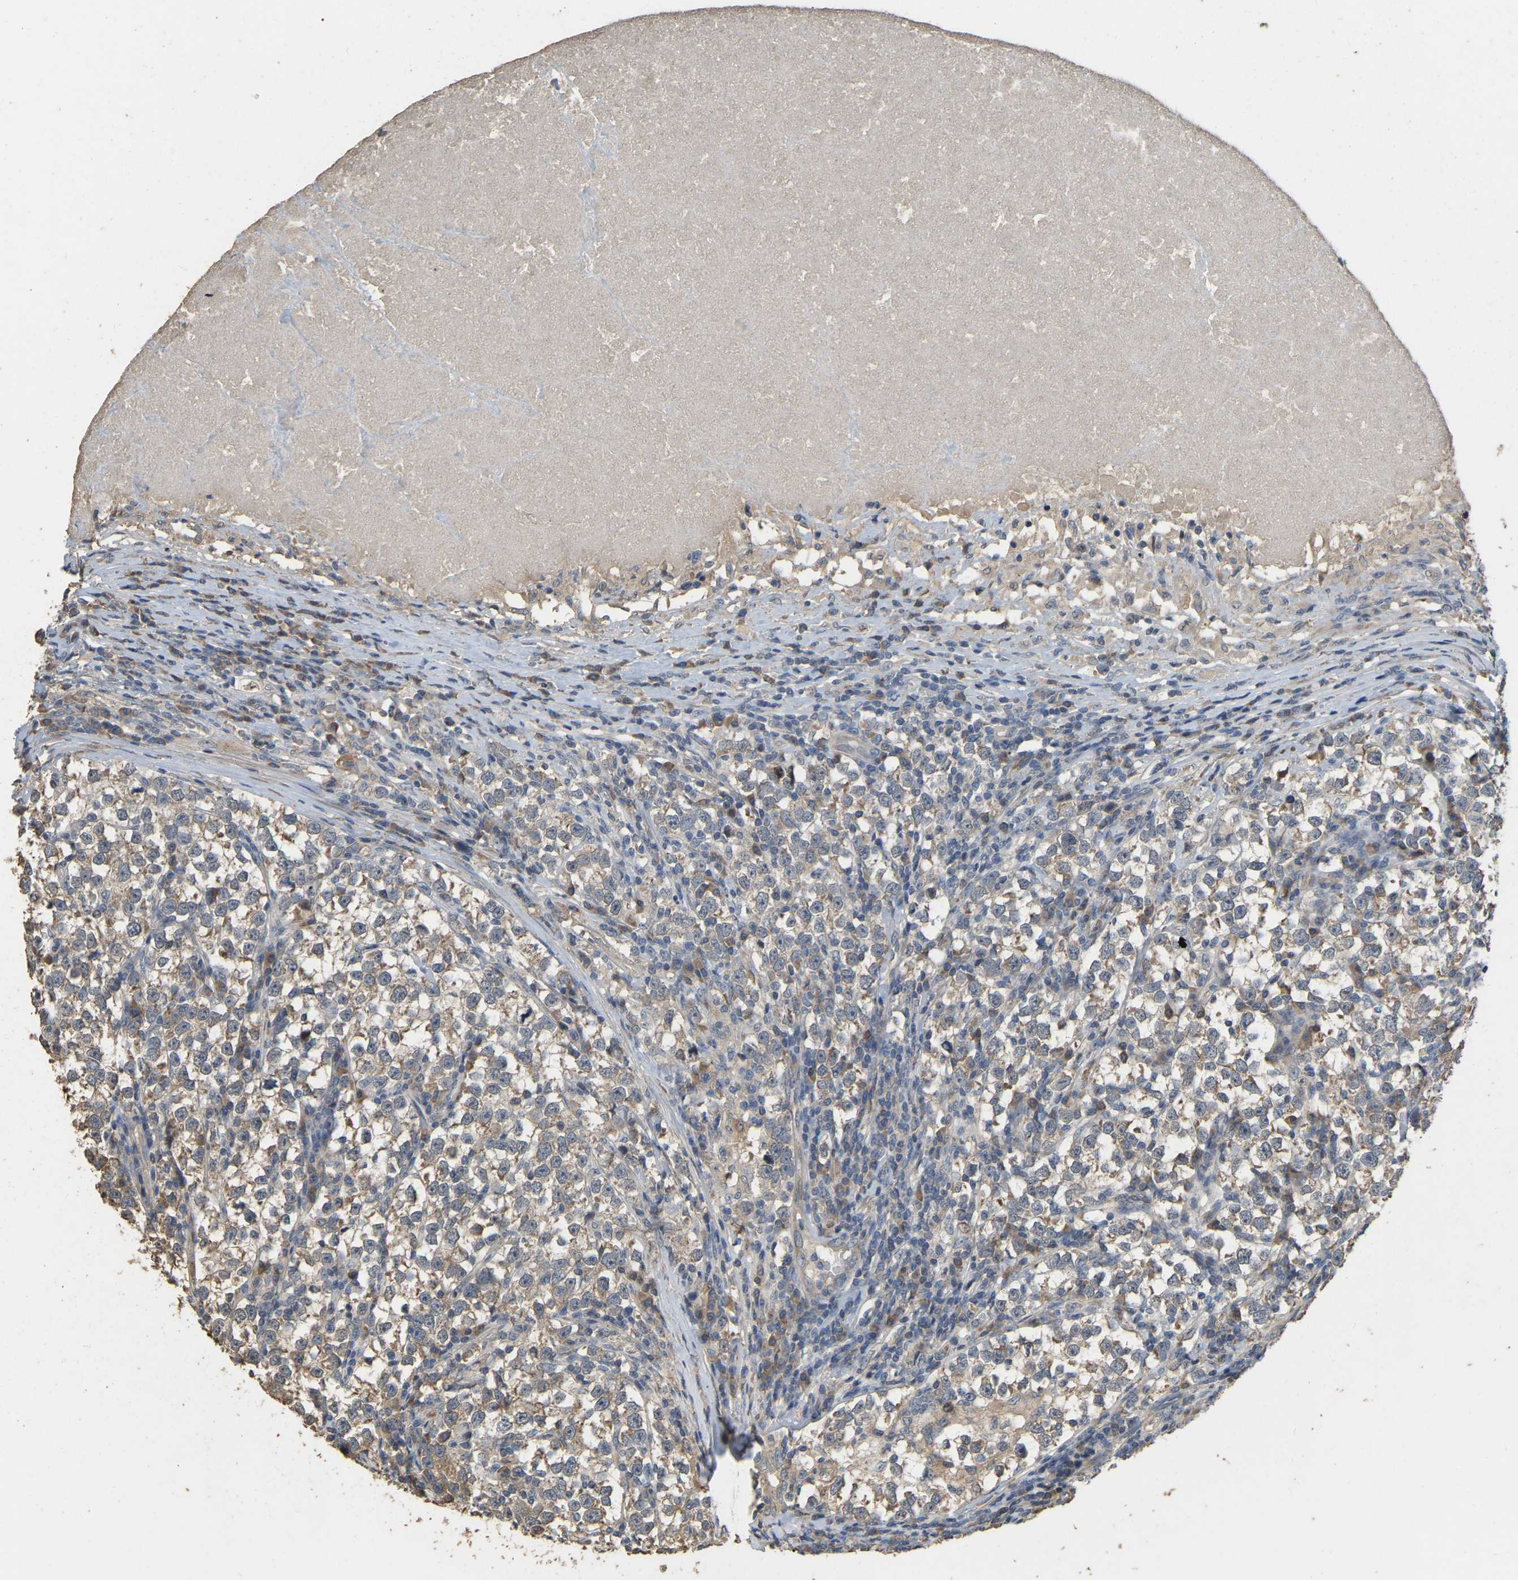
{"staining": {"intensity": "weak", "quantity": ">75%", "location": "cytoplasmic/membranous"}, "tissue": "testis cancer", "cell_type": "Tumor cells", "image_type": "cancer", "snomed": [{"axis": "morphology", "description": "Normal tissue, NOS"}, {"axis": "morphology", "description": "Seminoma, NOS"}, {"axis": "topography", "description": "Testis"}], "caption": "A low amount of weak cytoplasmic/membranous staining is appreciated in about >75% of tumor cells in testis cancer tissue. The staining was performed using DAB to visualize the protein expression in brown, while the nuclei were stained in blue with hematoxylin (Magnification: 20x).", "gene": "NCS1", "patient": {"sex": "male", "age": 43}}